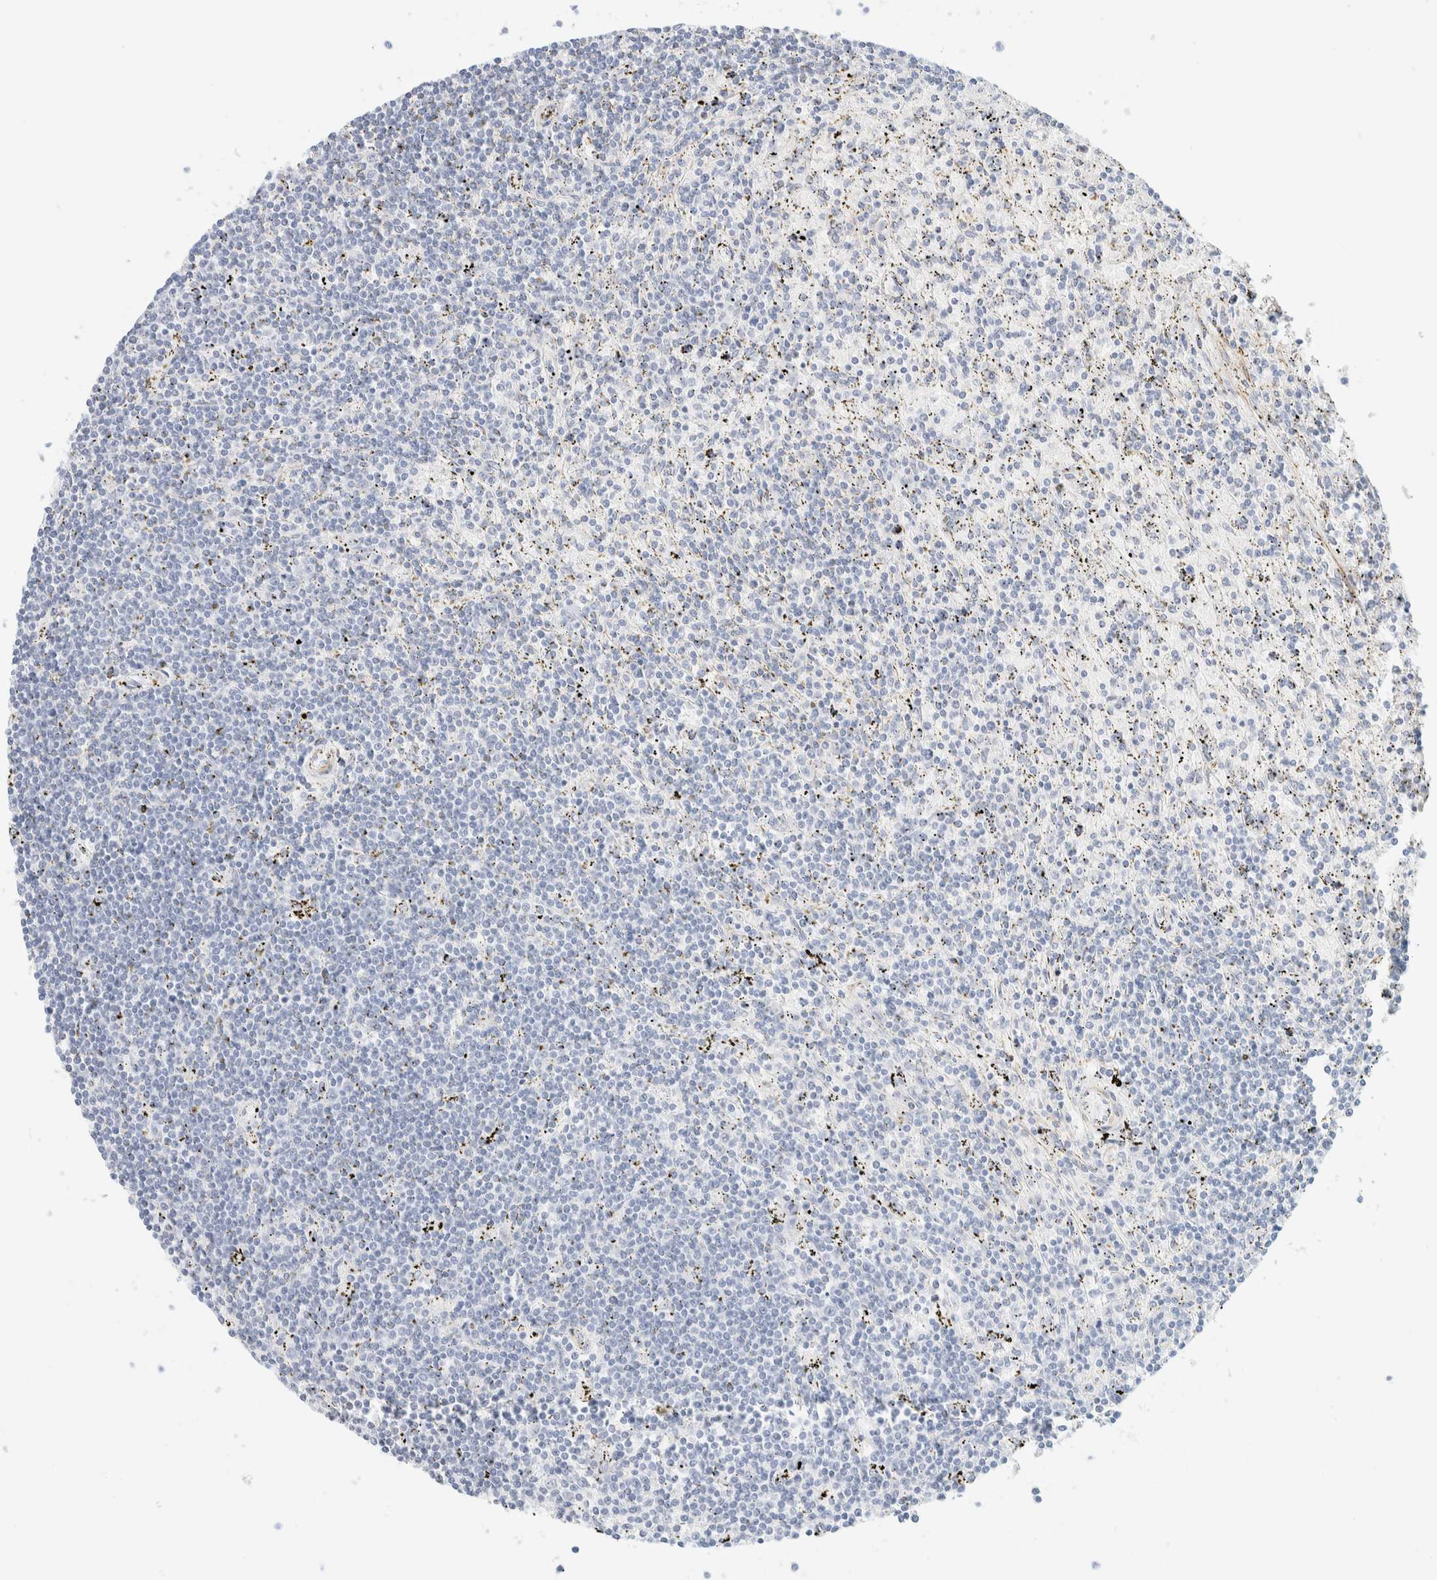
{"staining": {"intensity": "negative", "quantity": "none", "location": "none"}, "tissue": "lymphoma", "cell_type": "Tumor cells", "image_type": "cancer", "snomed": [{"axis": "morphology", "description": "Malignant lymphoma, non-Hodgkin's type, Low grade"}, {"axis": "topography", "description": "Spleen"}], "caption": "Immunohistochemistry image of human low-grade malignant lymphoma, non-Hodgkin's type stained for a protein (brown), which reveals no positivity in tumor cells.", "gene": "AFMID", "patient": {"sex": "male", "age": 76}}